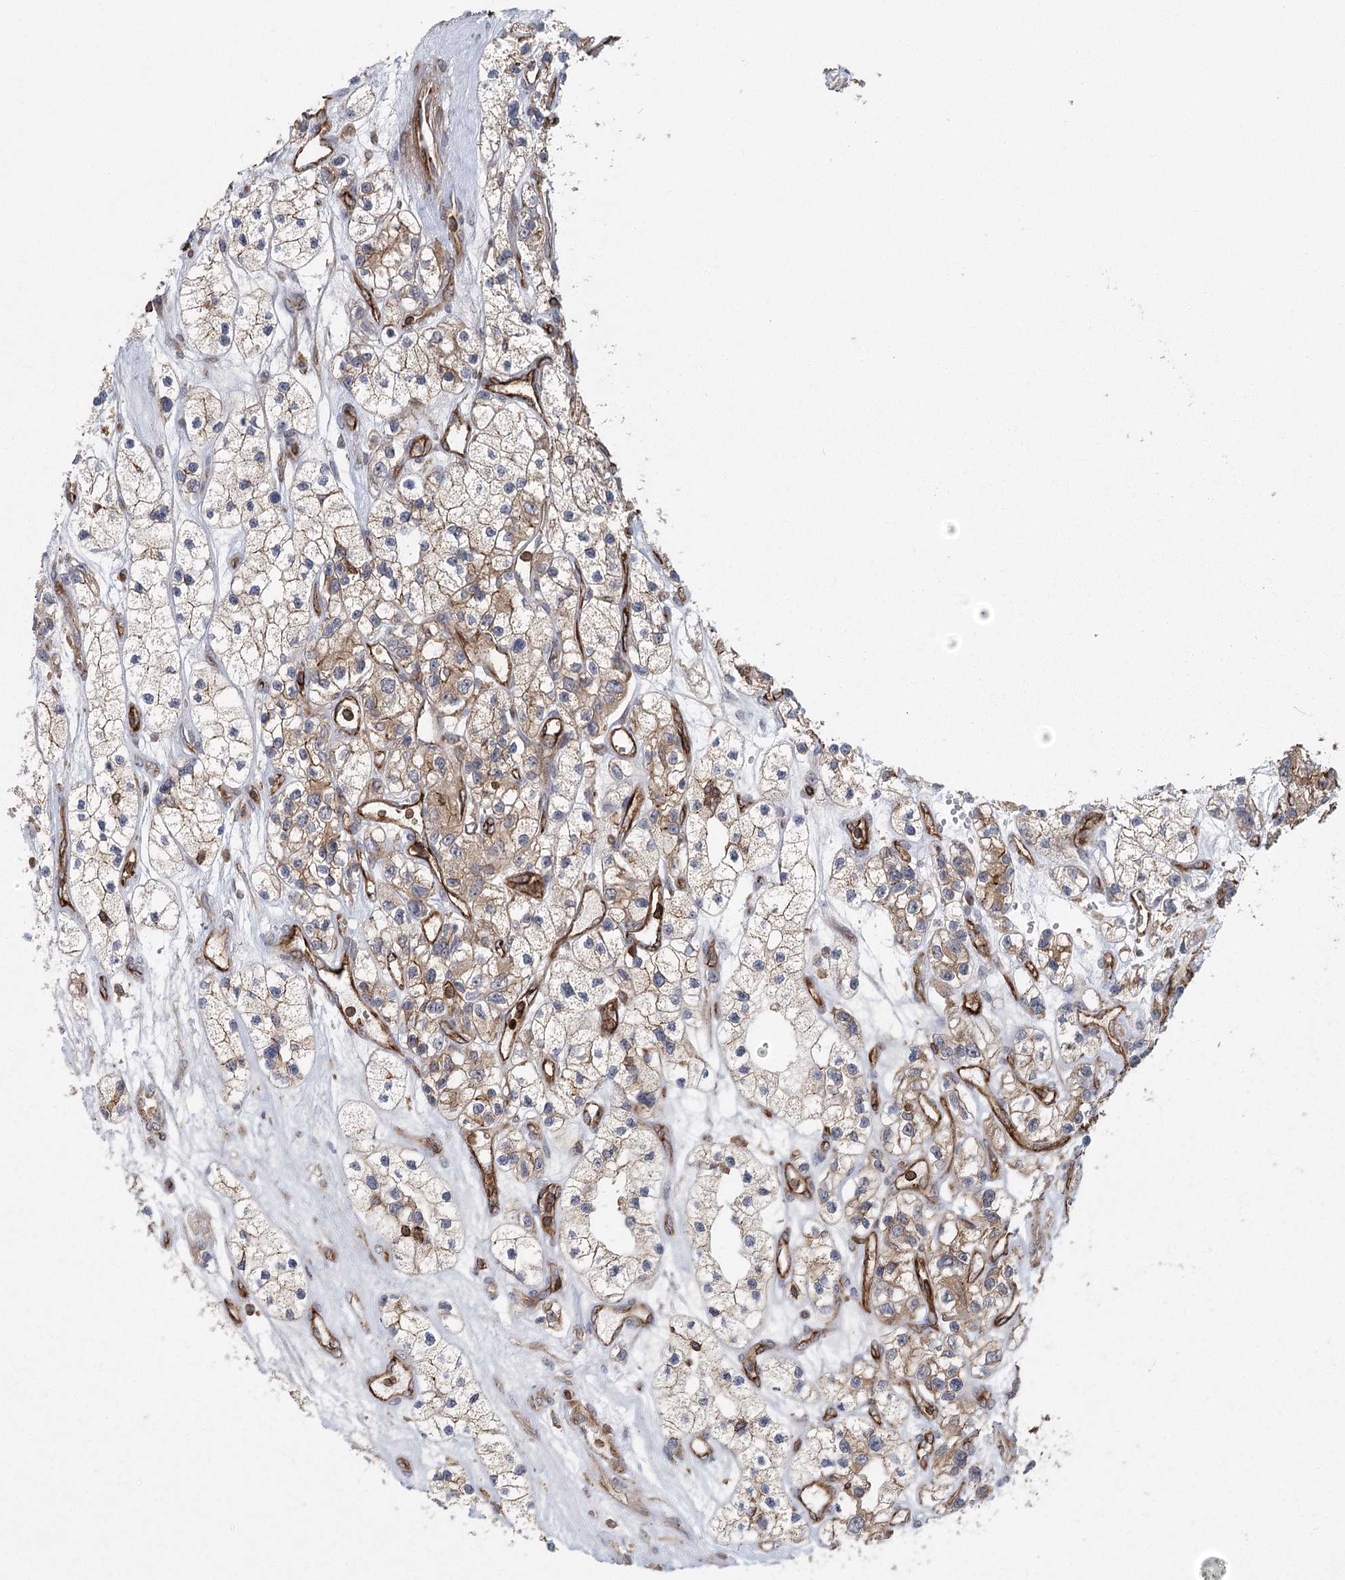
{"staining": {"intensity": "moderate", "quantity": ">75%", "location": "cytoplasmic/membranous"}, "tissue": "renal cancer", "cell_type": "Tumor cells", "image_type": "cancer", "snomed": [{"axis": "morphology", "description": "Adenocarcinoma, NOS"}, {"axis": "topography", "description": "Kidney"}], "caption": "Protein analysis of renal cancer (adenocarcinoma) tissue reveals moderate cytoplasmic/membranous expression in approximately >75% of tumor cells.", "gene": "PLEKHA7", "patient": {"sex": "female", "age": 57}}